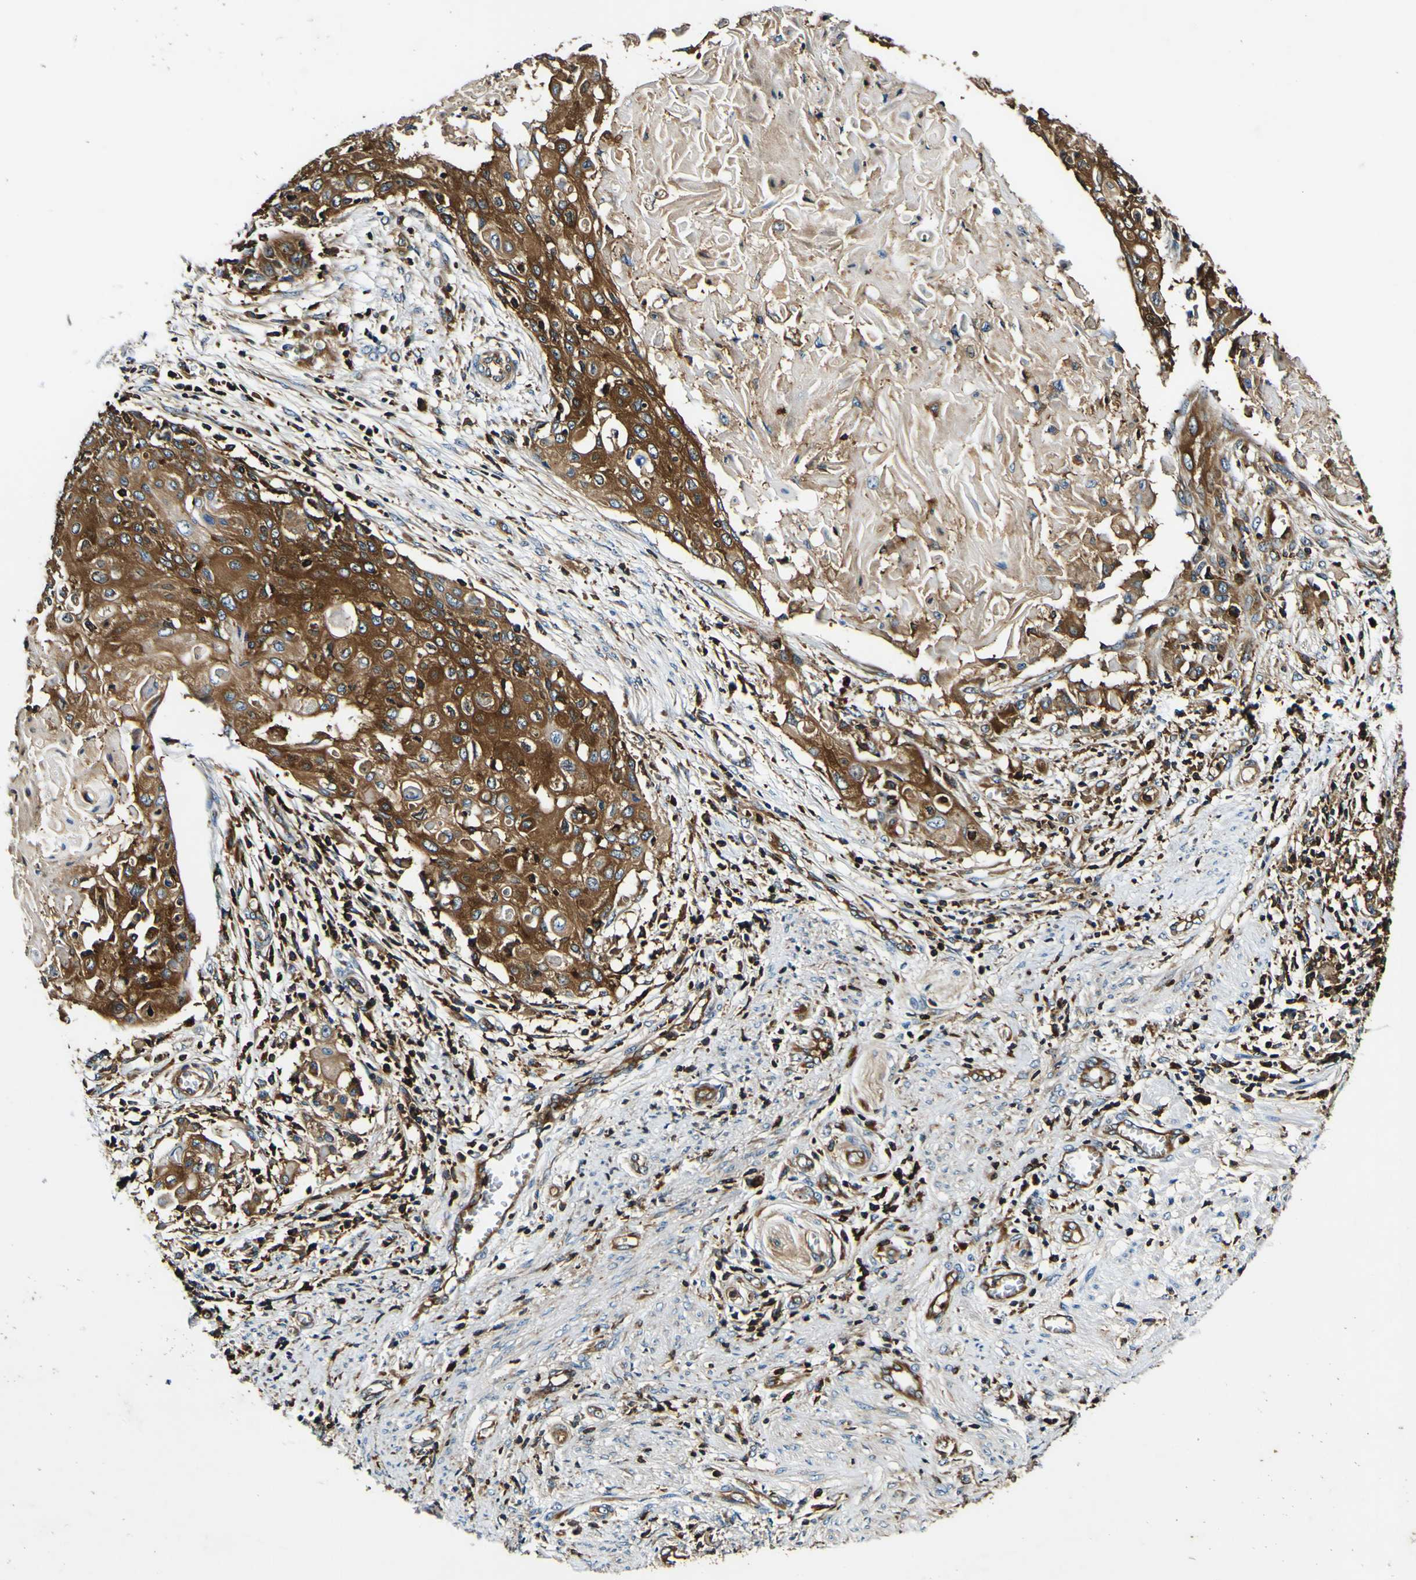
{"staining": {"intensity": "strong", "quantity": ">75%", "location": "cytoplasmic/membranous"}, "tissue": "cervical cancer", "cell_type": "Tumor cells", "image_type": "cancer", "snomed": [{"axis": "morphology", "description": "Squamous cell carcinoma, NOS"}, {"axis": "topography", "description": "Cervix"}], "caption": "IHC of human cervical cancer demonstrates high levels of strong cytoplasmic/membranous positivity in approximately >75% of tumor cells.", "gene": "RHOT2", "patient": {"sex": "female", "age": 39}}